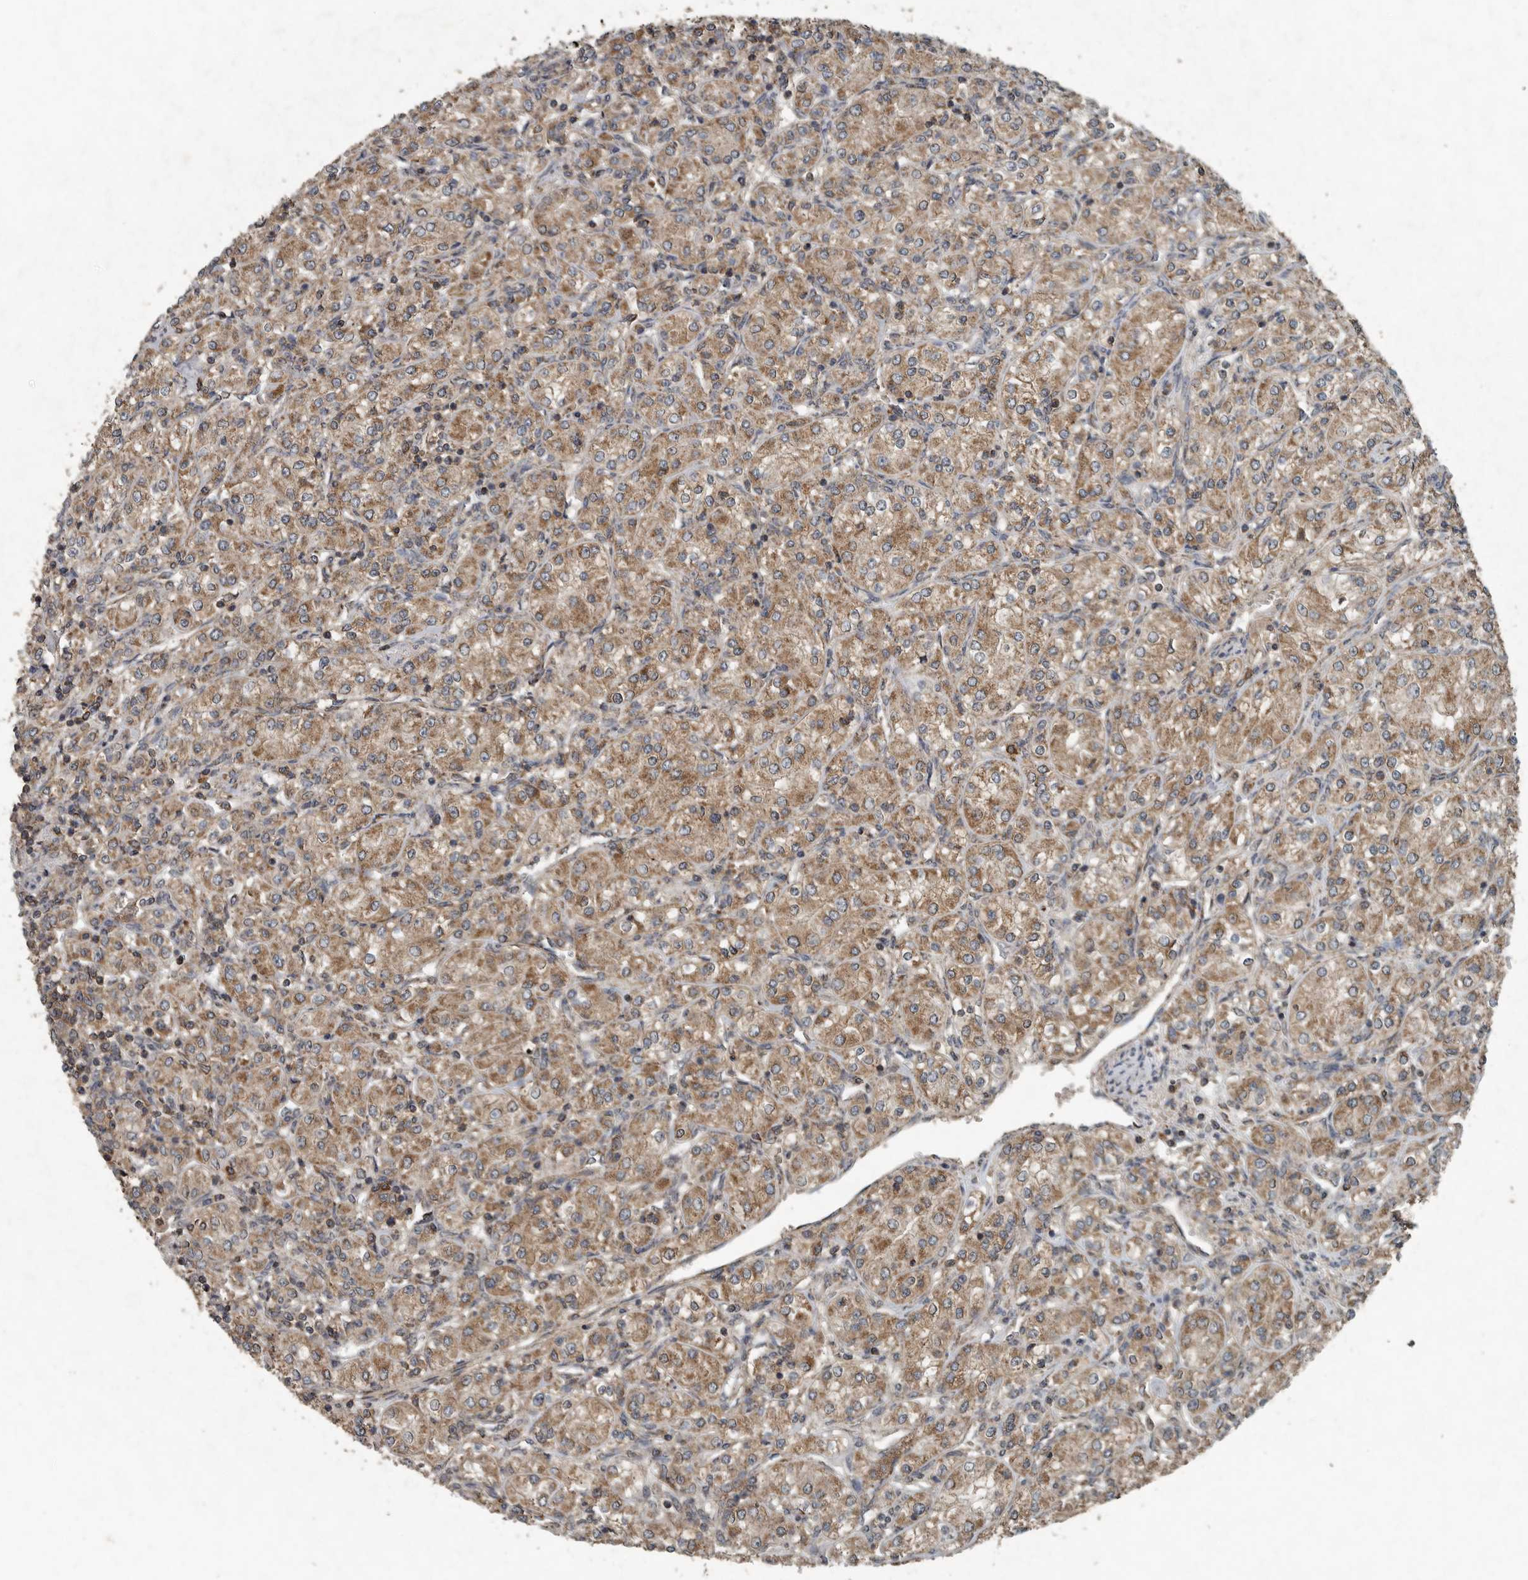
{"staining": {"intensity": "moderate", "quantity": ">75%", "location": "cytoplasmic/membranous"}, "tissue": "renal cancer", "cell_type": "Tumor cells", "image_type": "cancer", "snomed": [{"axis": "morphology", "description": "Adenocarcinoma, NOS"}, {"axis": "topography", "description": "Kidney"}], "caption": "Immunohistochemistry (IHC) staining of renal cancer, which displays medium levels of moderate cytoplasmic/membranous positivity in approximately >75% of tumor cells indicating moderate cytoplasmic/membranous protein positivity. The staining was performed using DAB (3,3'-diaminobenzidine) (brown) for protein detection and nuclei were counterstained in hematoxylin (blue).", "gene": "IL6ST", "patient": {"sex": "male", "age": 77}}